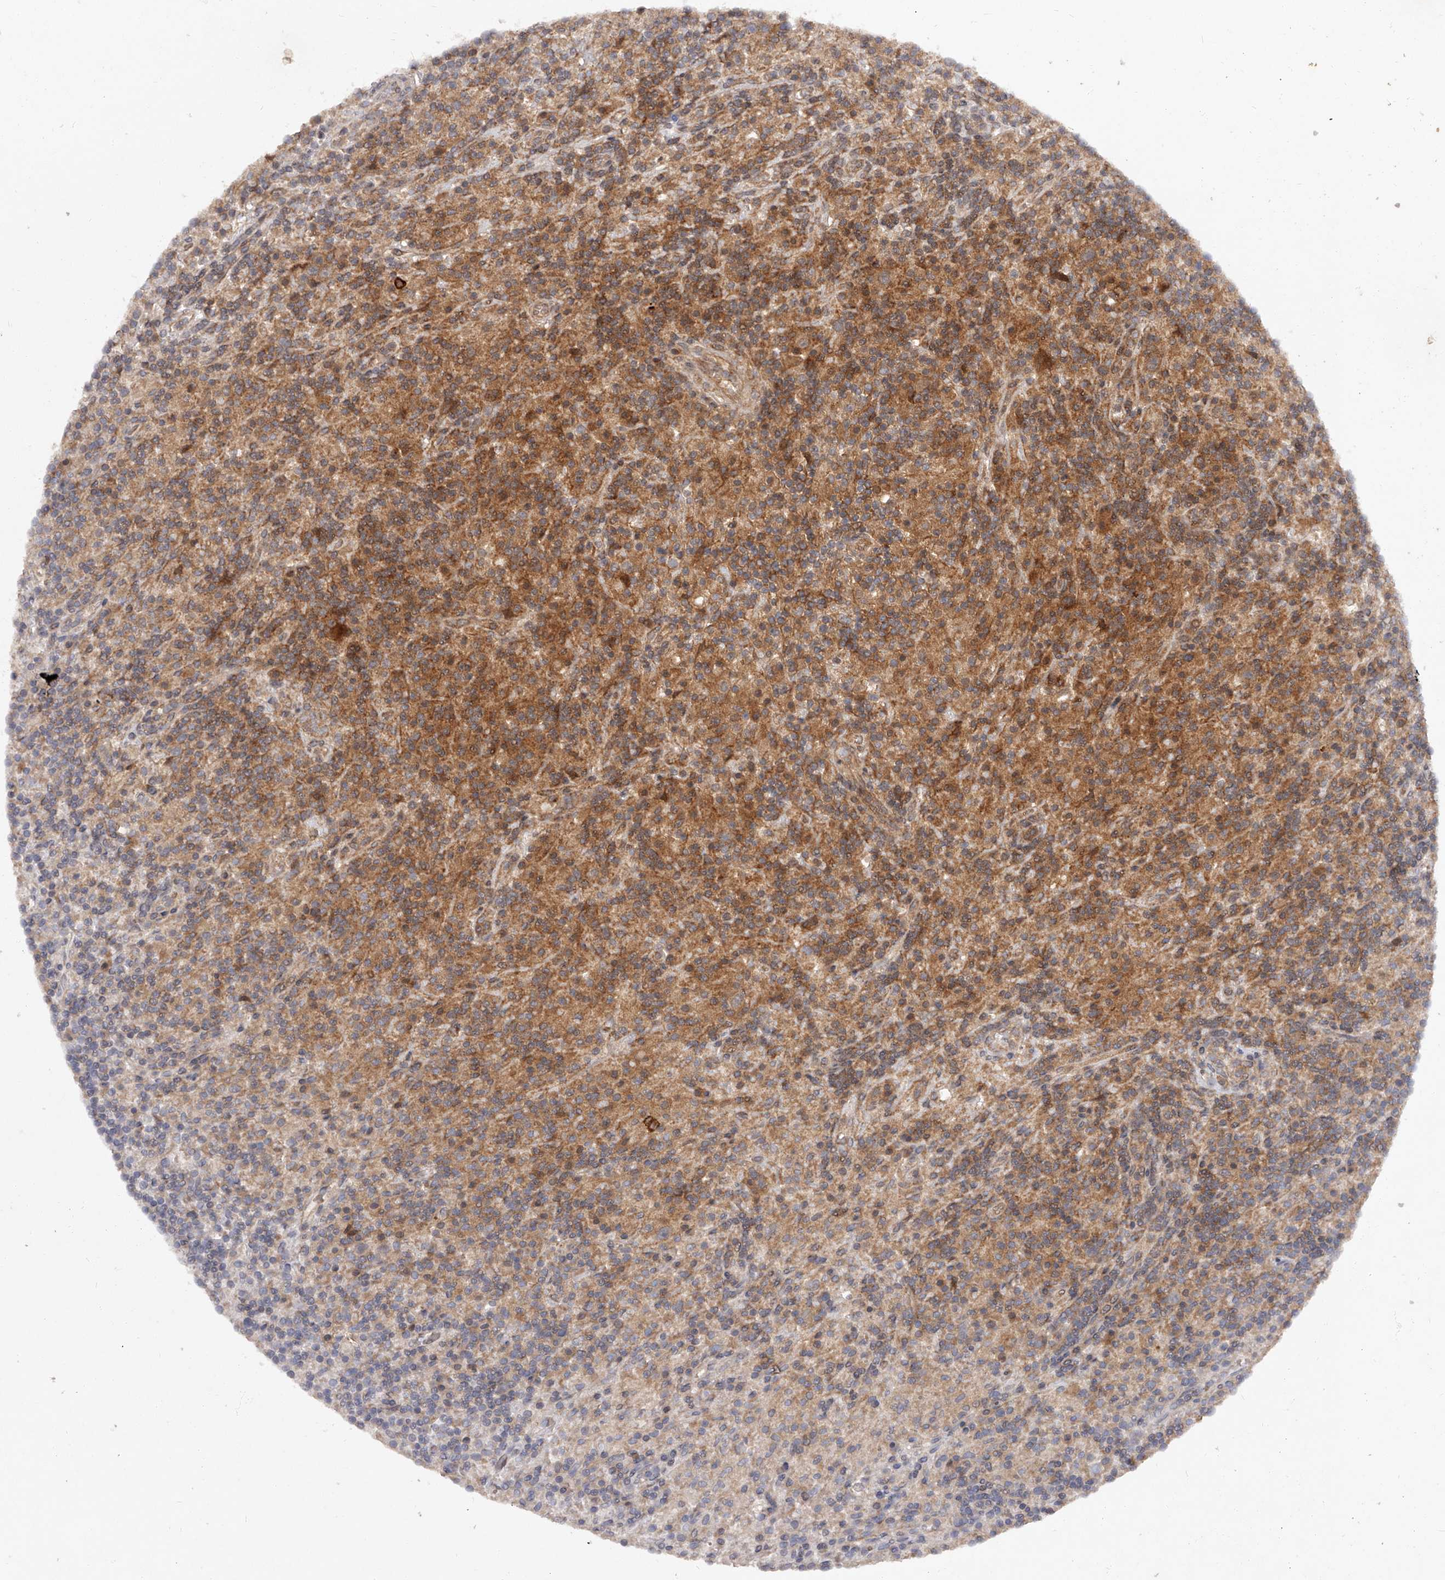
{"staining": {"intensity": "moderate", "quantity": "25%-75%", "location": "cytoplasmic/membranous"}, "tissue": "lymphoma", "cell_type": "Tumor cells", "image_type": "cancer", "snomed": [{"axis": "morphology", "description": "Hodgkin's disease, NOS"}, {"axis": "topography", "description": "Lymph node"}], "caption": "Moderate cytoplasmic/membranous expression for a protein is identified in about 25%-75% of tumor cells of Hodgkin's disease using immunohistochemistry.", "gene": "CRYZL1", "patient": {"sex": "male", "age": 70}}